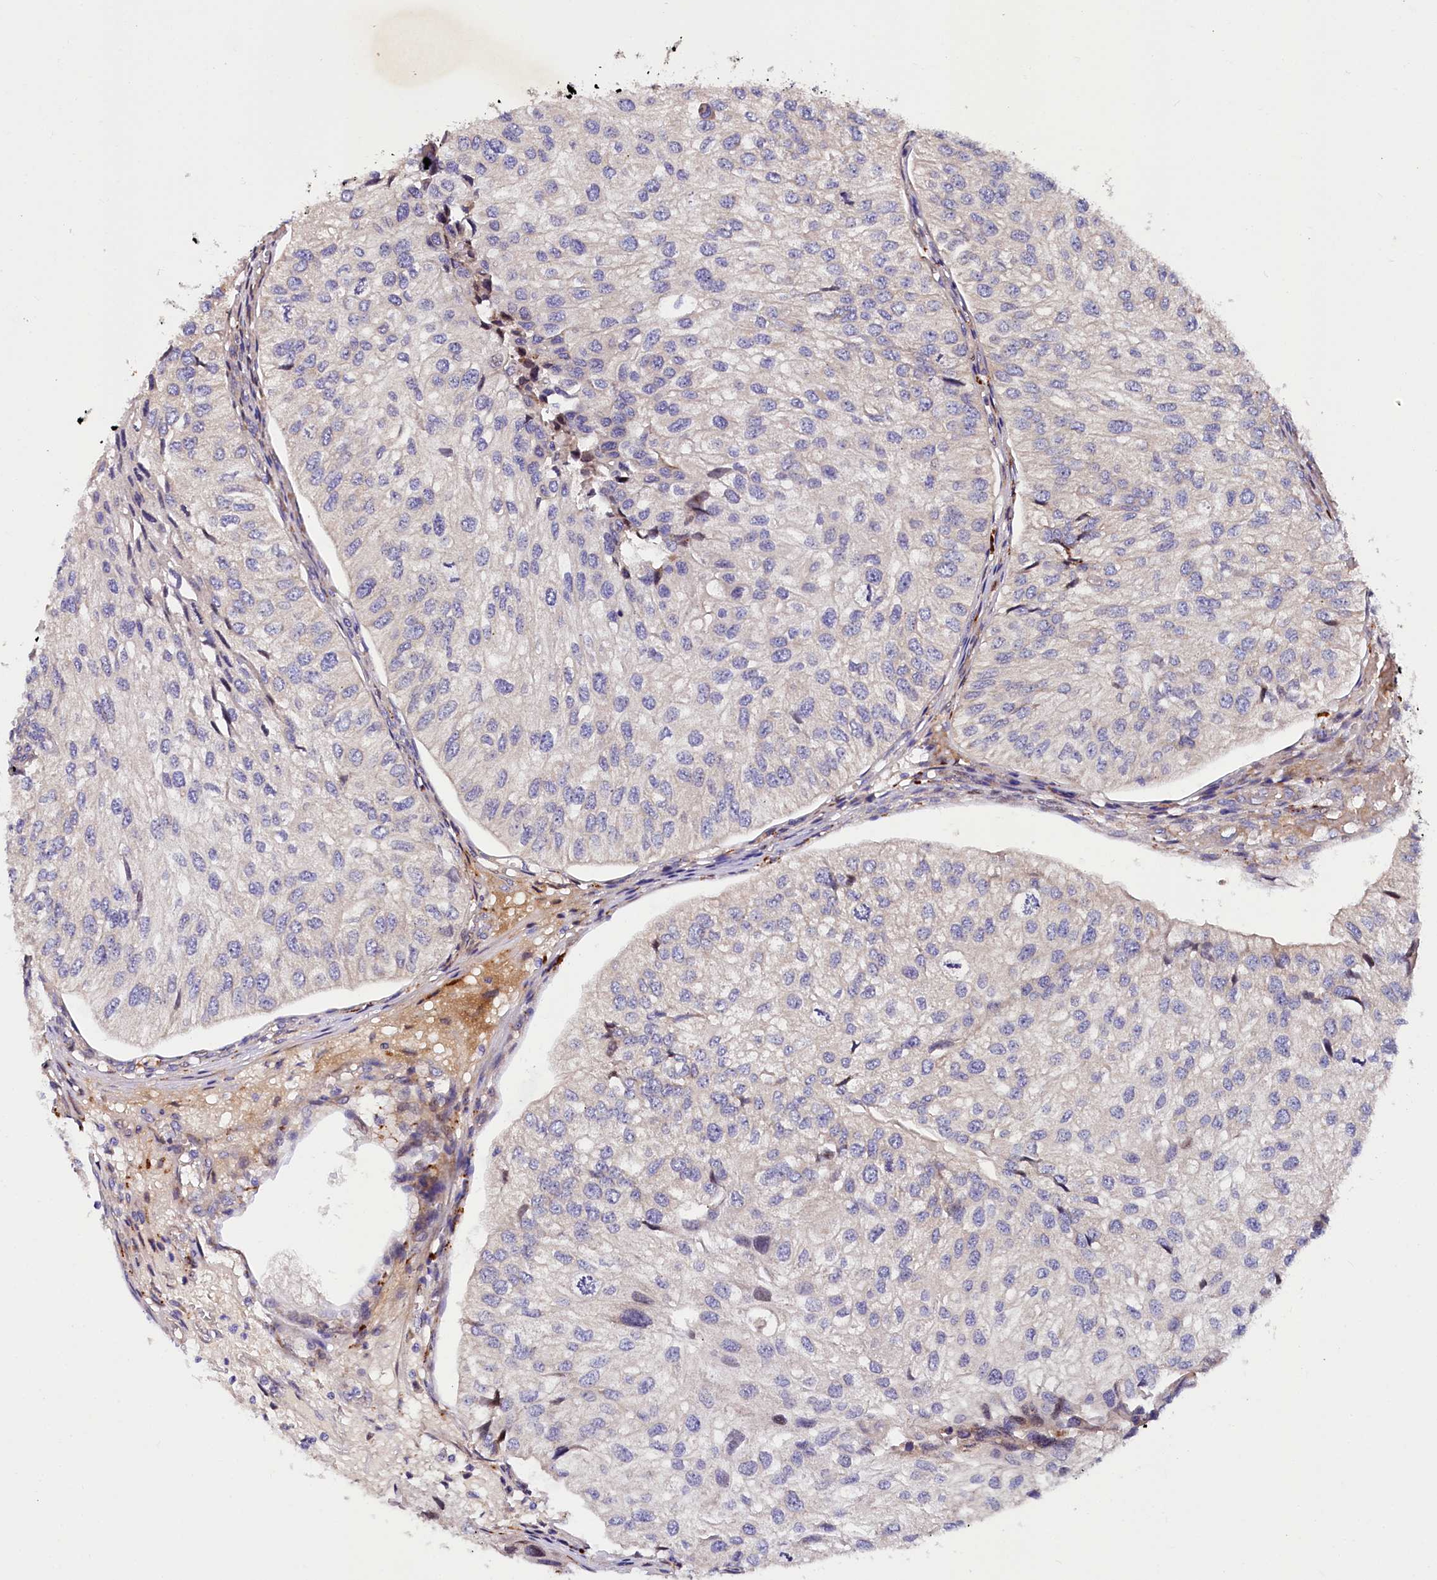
{"staining": {"intensity": "weak", "quantity": "<25%", "location": "cytoplasmic/membranous"}, "tissue": "urothelial cancer", "cell_type": "Tumor cells", "image_type": "cancer", "snomed": [{"axis": "morphology", "description": "Urothelial carcinoma, Low grade"}, {"axis": "topography", "description": "Urinary bladder"}], "caption": "DAB (3,3'-diaminobenzidine) immunohistochemical staining of low-grade urothelial carcinoma reveals no significant positivity in tumor cells.", "gene": "PDZRN3", "patient": {"sex": "female", "age": 89}}